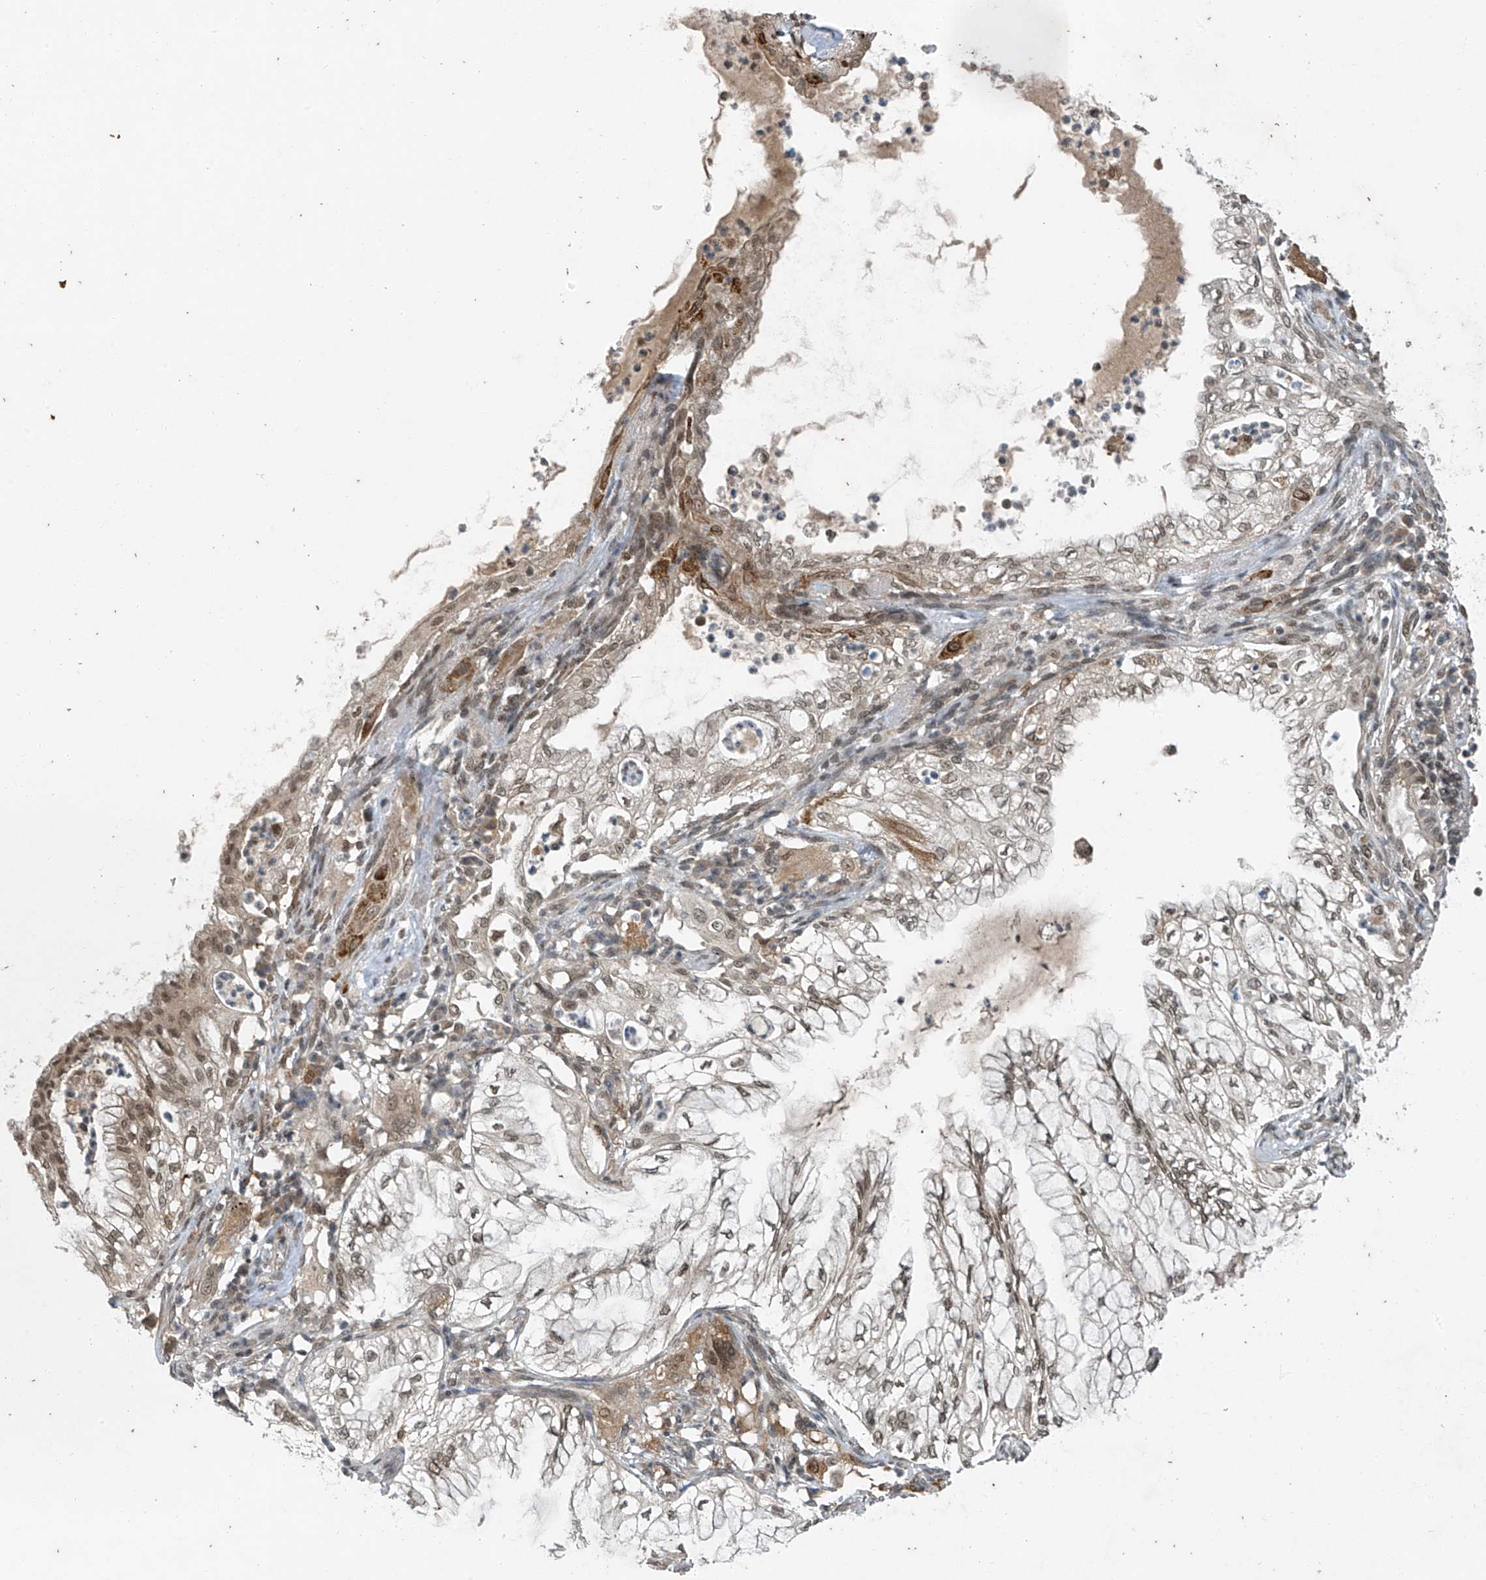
{"staining": {"intensity": "moderate", "quantity": "25%-75%", "location": "nuclear"}, "tissue": "lung cancer", "cell_type": "Tumor cells", "image_type": "cancer", "snomed": [{"axis": "morphology", "description": "Adenocarcinoma, NOS"}, {"axis": "topography", "description": "Lung"}], "caption": "Lung adenocarcinoma was stained to show a protein in brown. There is medium levels of moderate nuclear expression in approximately 25%-75% of tumor cells.", "gene": "TAF8", "patient": {"sex": "female", "age": 70}}